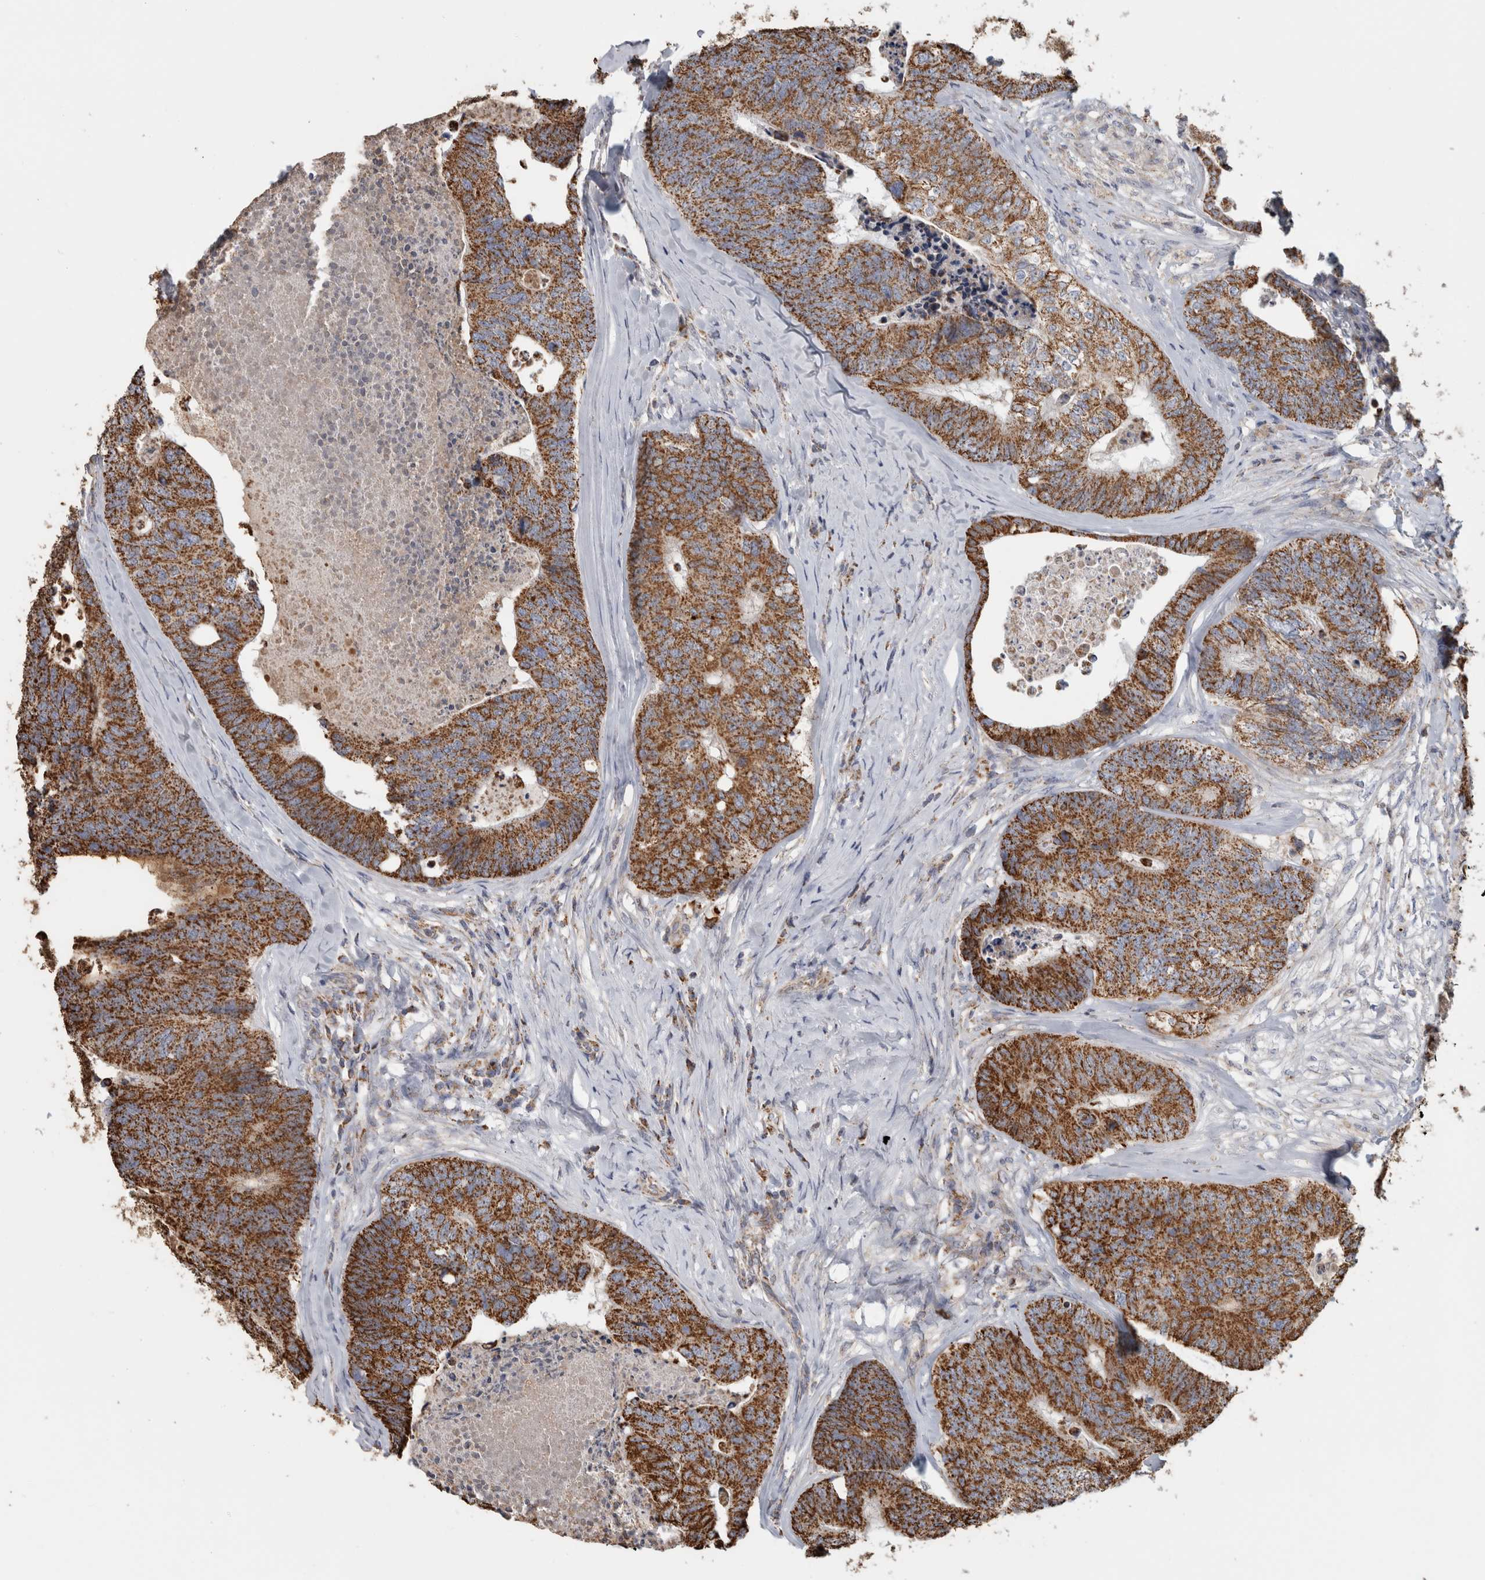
{"staining": {"intensity": "strong", "quantity": ">75%", "location": "cytoplasmic/membranous"}, "tissue": "colorectal cancer", "cell_type": "Tumor cells", "image_type": "cancer", "snomed": [{"axis": "morphology", "description": "Adenocarcinoma, NOS"}, {"axis": "topography", "description": "Colon"}], "caption": "Protein expression analysis of human colorectal cancer (adenocarcinoma) reveals strong cytoplasmic/membranous positivity in about >75% of tumor cells.", "gene": "ST8SIA1", "patient": {"sex": "female", "age": 67}}